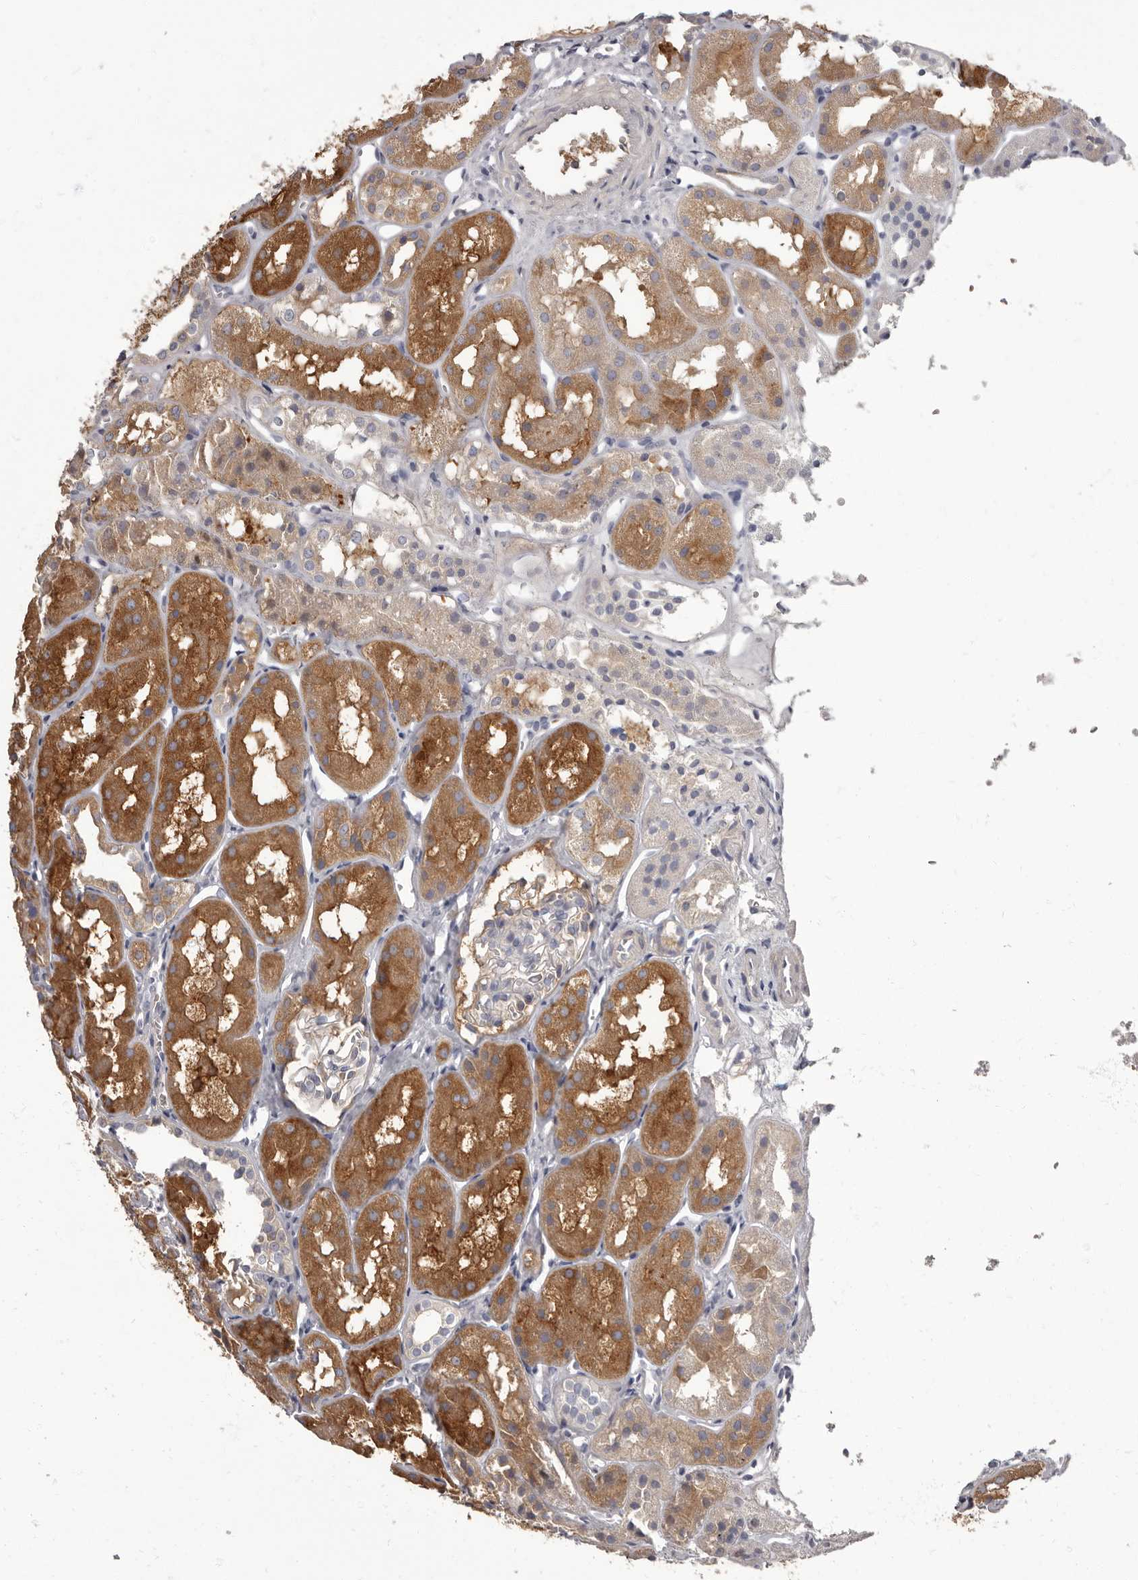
{"staining": {"intensity": "negative", "quantity": "none", "location": "none"}, "tissue": "kidney", "cell_type": "Cells in glomeruli", "image_type": "normal", "snomed": [{"axis": "morphology", "description": "Normal tissue, NOS"}, {"axis": "topography", "description": "Kidney"}], "caption": "Immunohistochemical staining of normal kidney demonstrates no significant staining in cells in glomeruli.", "gene": "APEH", "patient": {"sex": "male", "age": 16}}